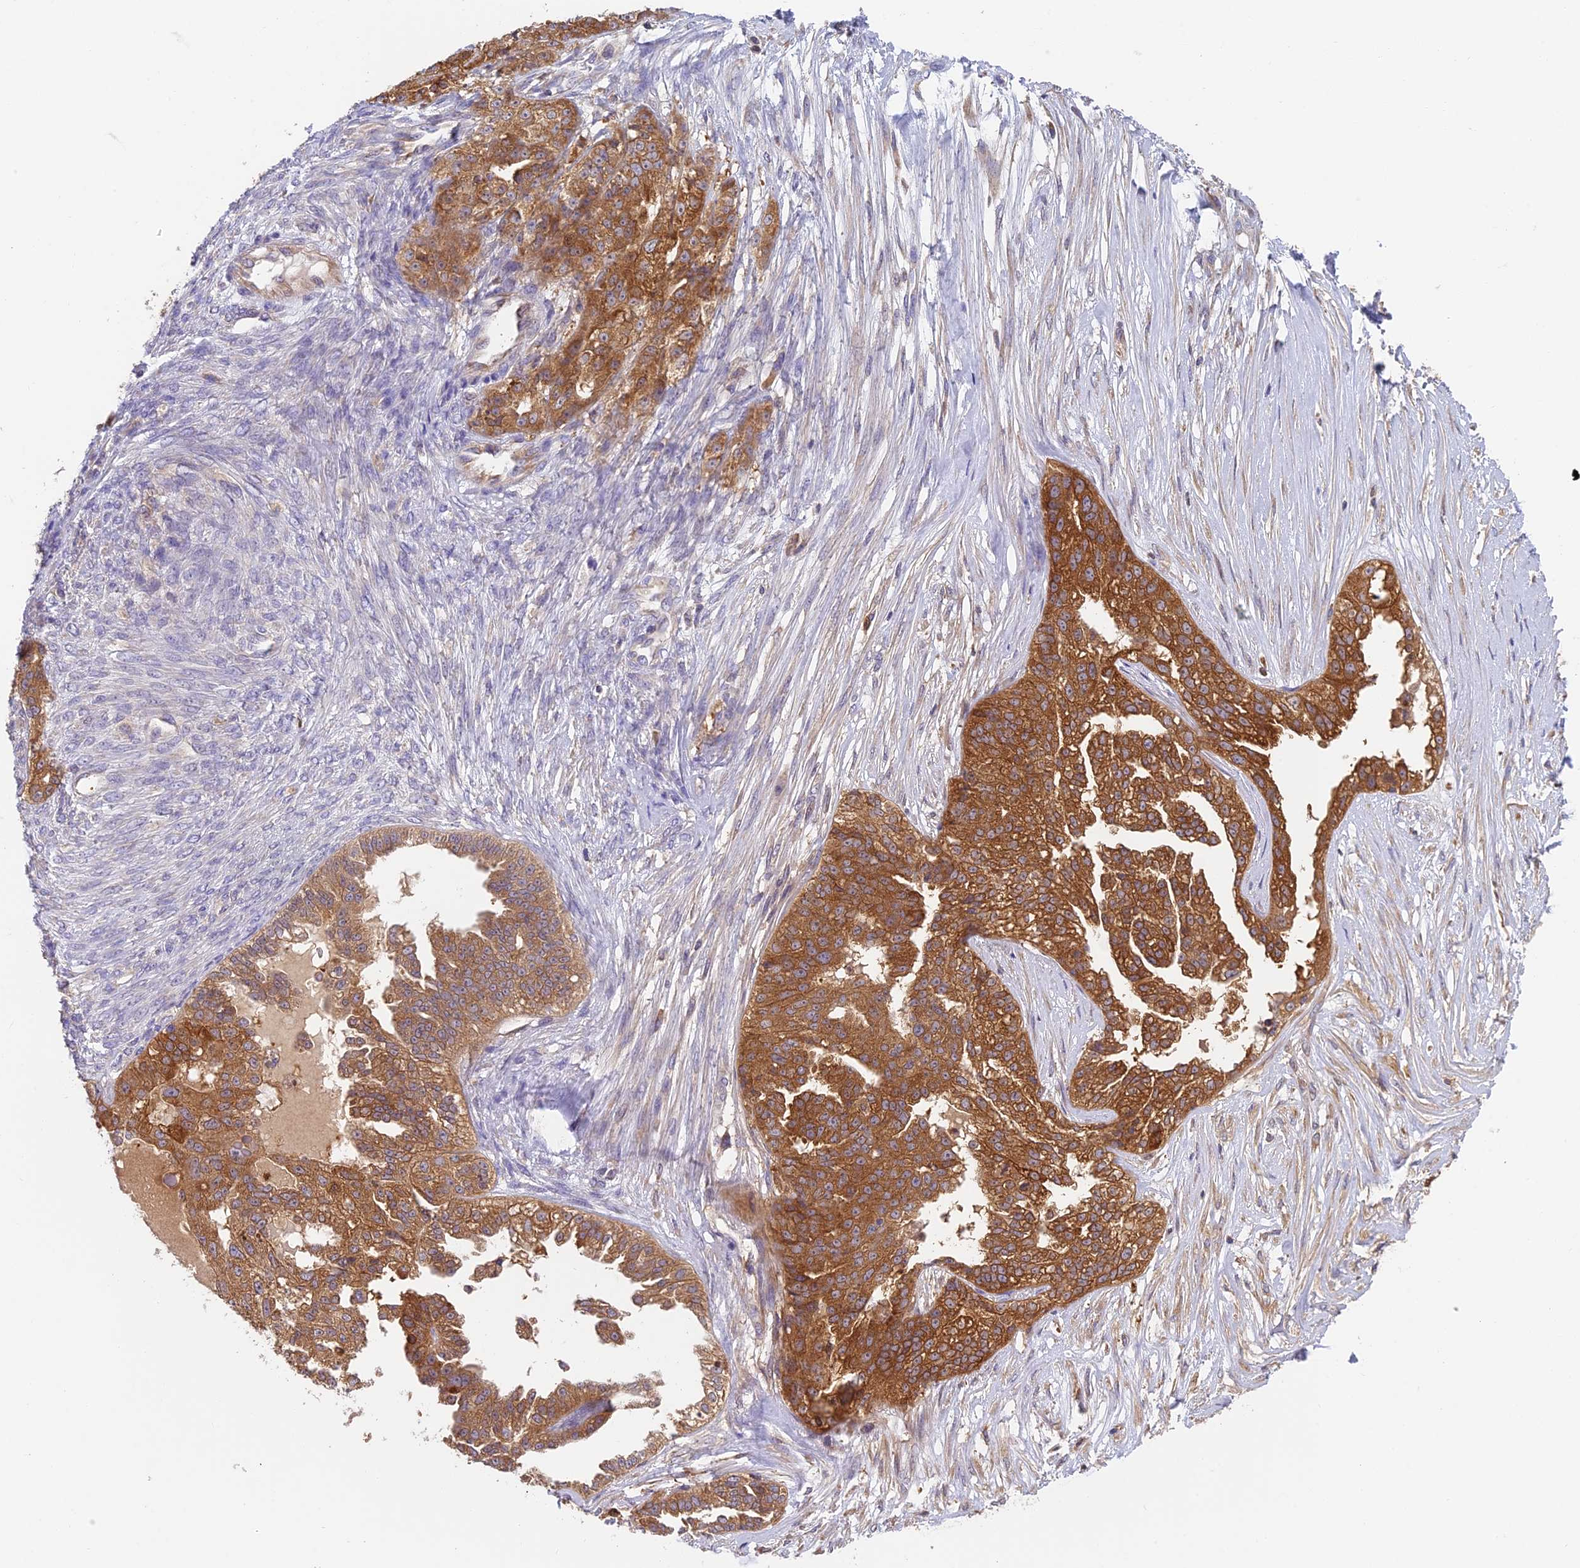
{"staining": {"intensity": "strong", "quantity": ">75%", "location": "cytoplasmic/membranous"}, "tissue": "ovarian cancer", "cell_type": "Tumor cells", "image_type": "cancer", "snomed": [{"axis": "morphology", "description": "Cystadenocarcinoma, serous, NOS"}, {"axis": "topography", "description": "Ovary"}], "caption": "Ovarian cancer stained with a brown dye shows strong cytoplasmic/membranous positive positivity in about >75% of tumor cells.", "gene": "IPO5", "patient": {"sex": "female", "age": 58}}